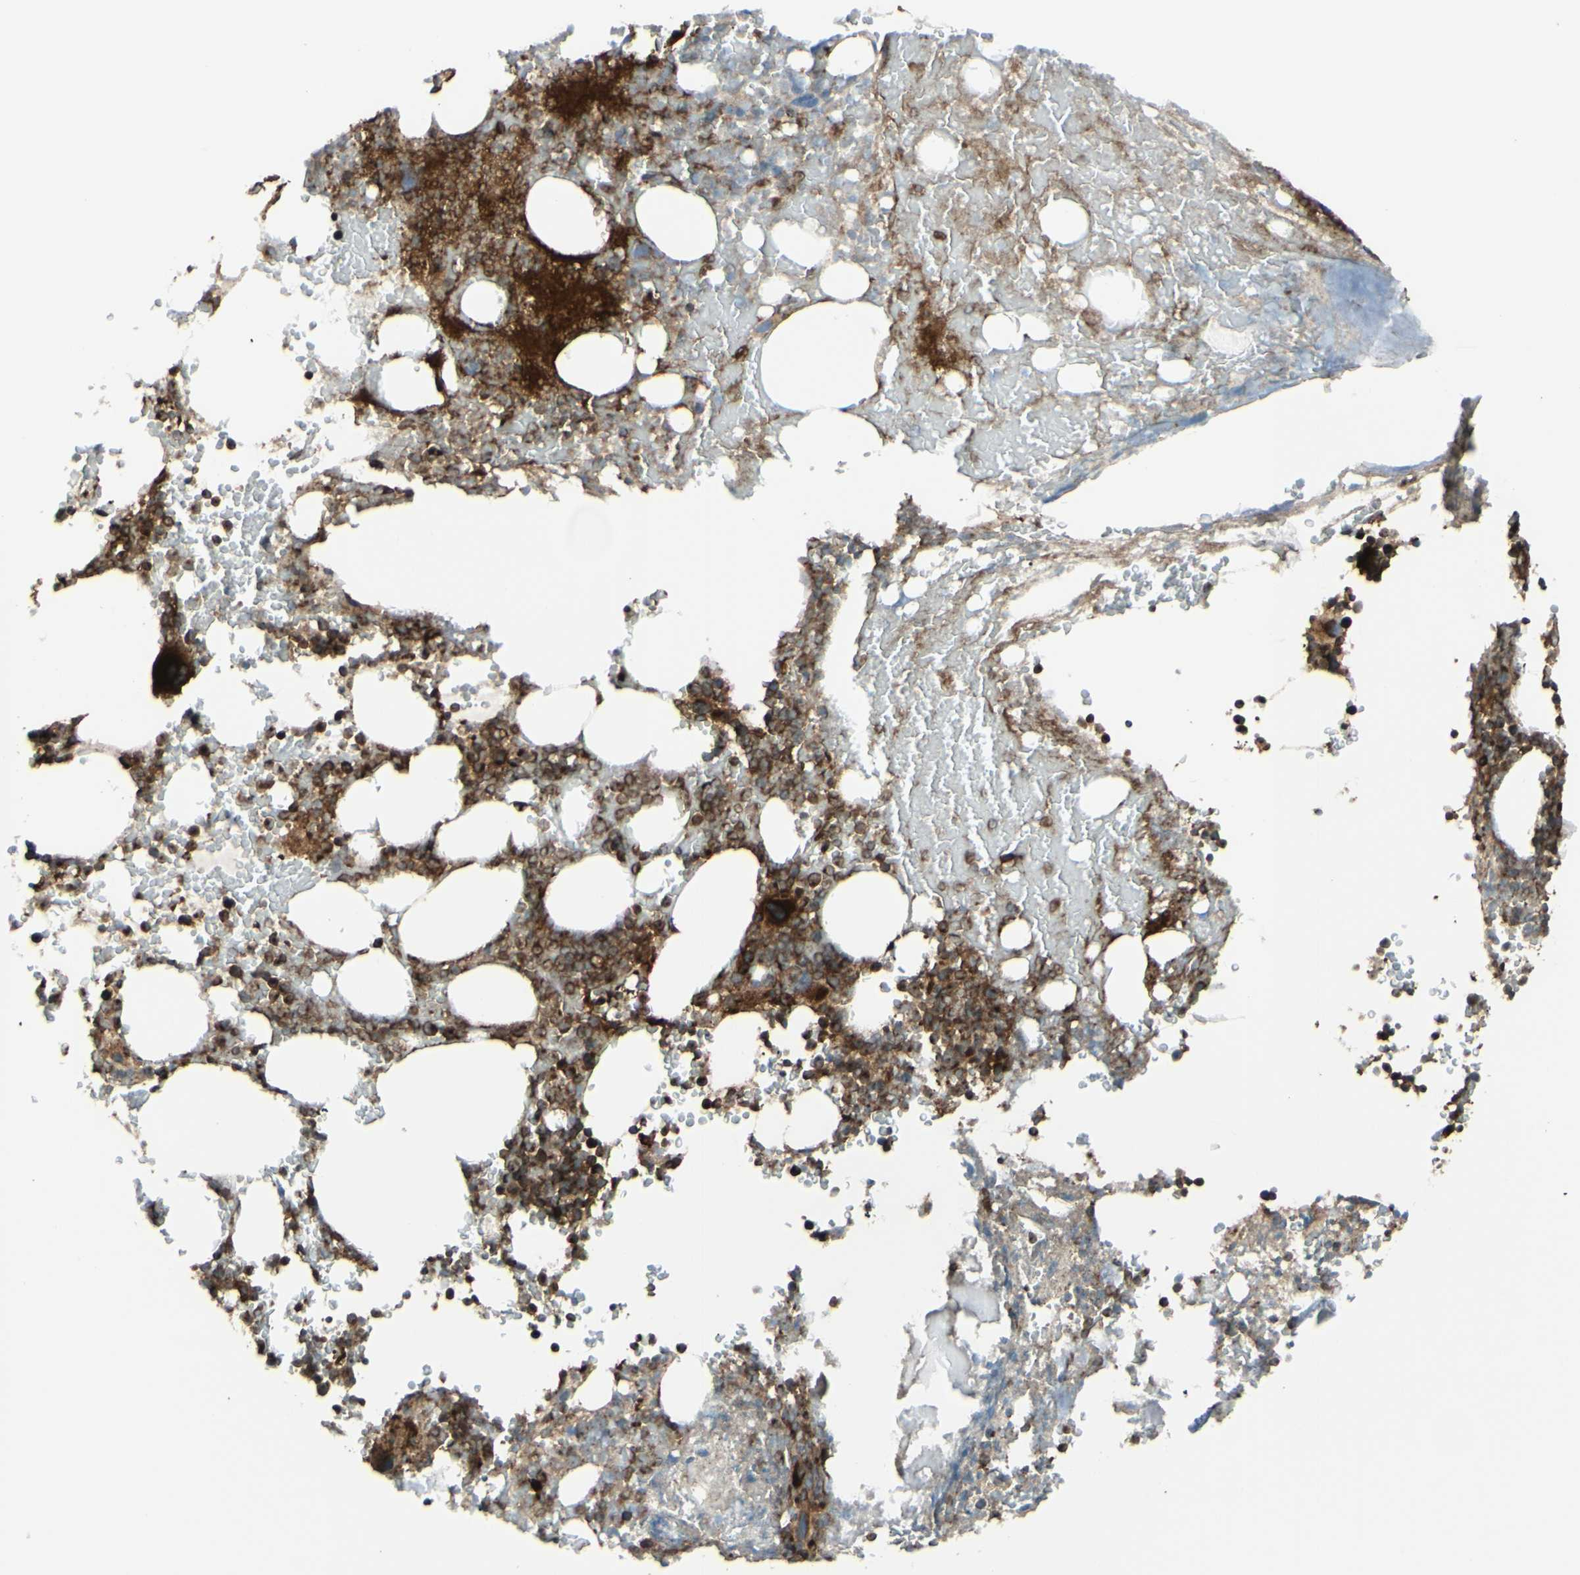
{"staining": {"intensity": "strong", "quantity": ">75%", "location": "cytoplasmic/membranous"}, "tissue": "bone marrow", "cell_type": "Hematopoietic cells", "image_type": "normal", "snomed": [{"axis": "morphology", "description": "Normal tissue, NOS"}, {"axis": "topography", "description": "Bone marrow"}], "caption": "Protein staining reveals strong cytoplasmic/membranous expression in about >75% of hematopoietic cells in unremarkable bone marrow.", "gene": "NAPA", "patient": {"sex": "female", "age": 66}}